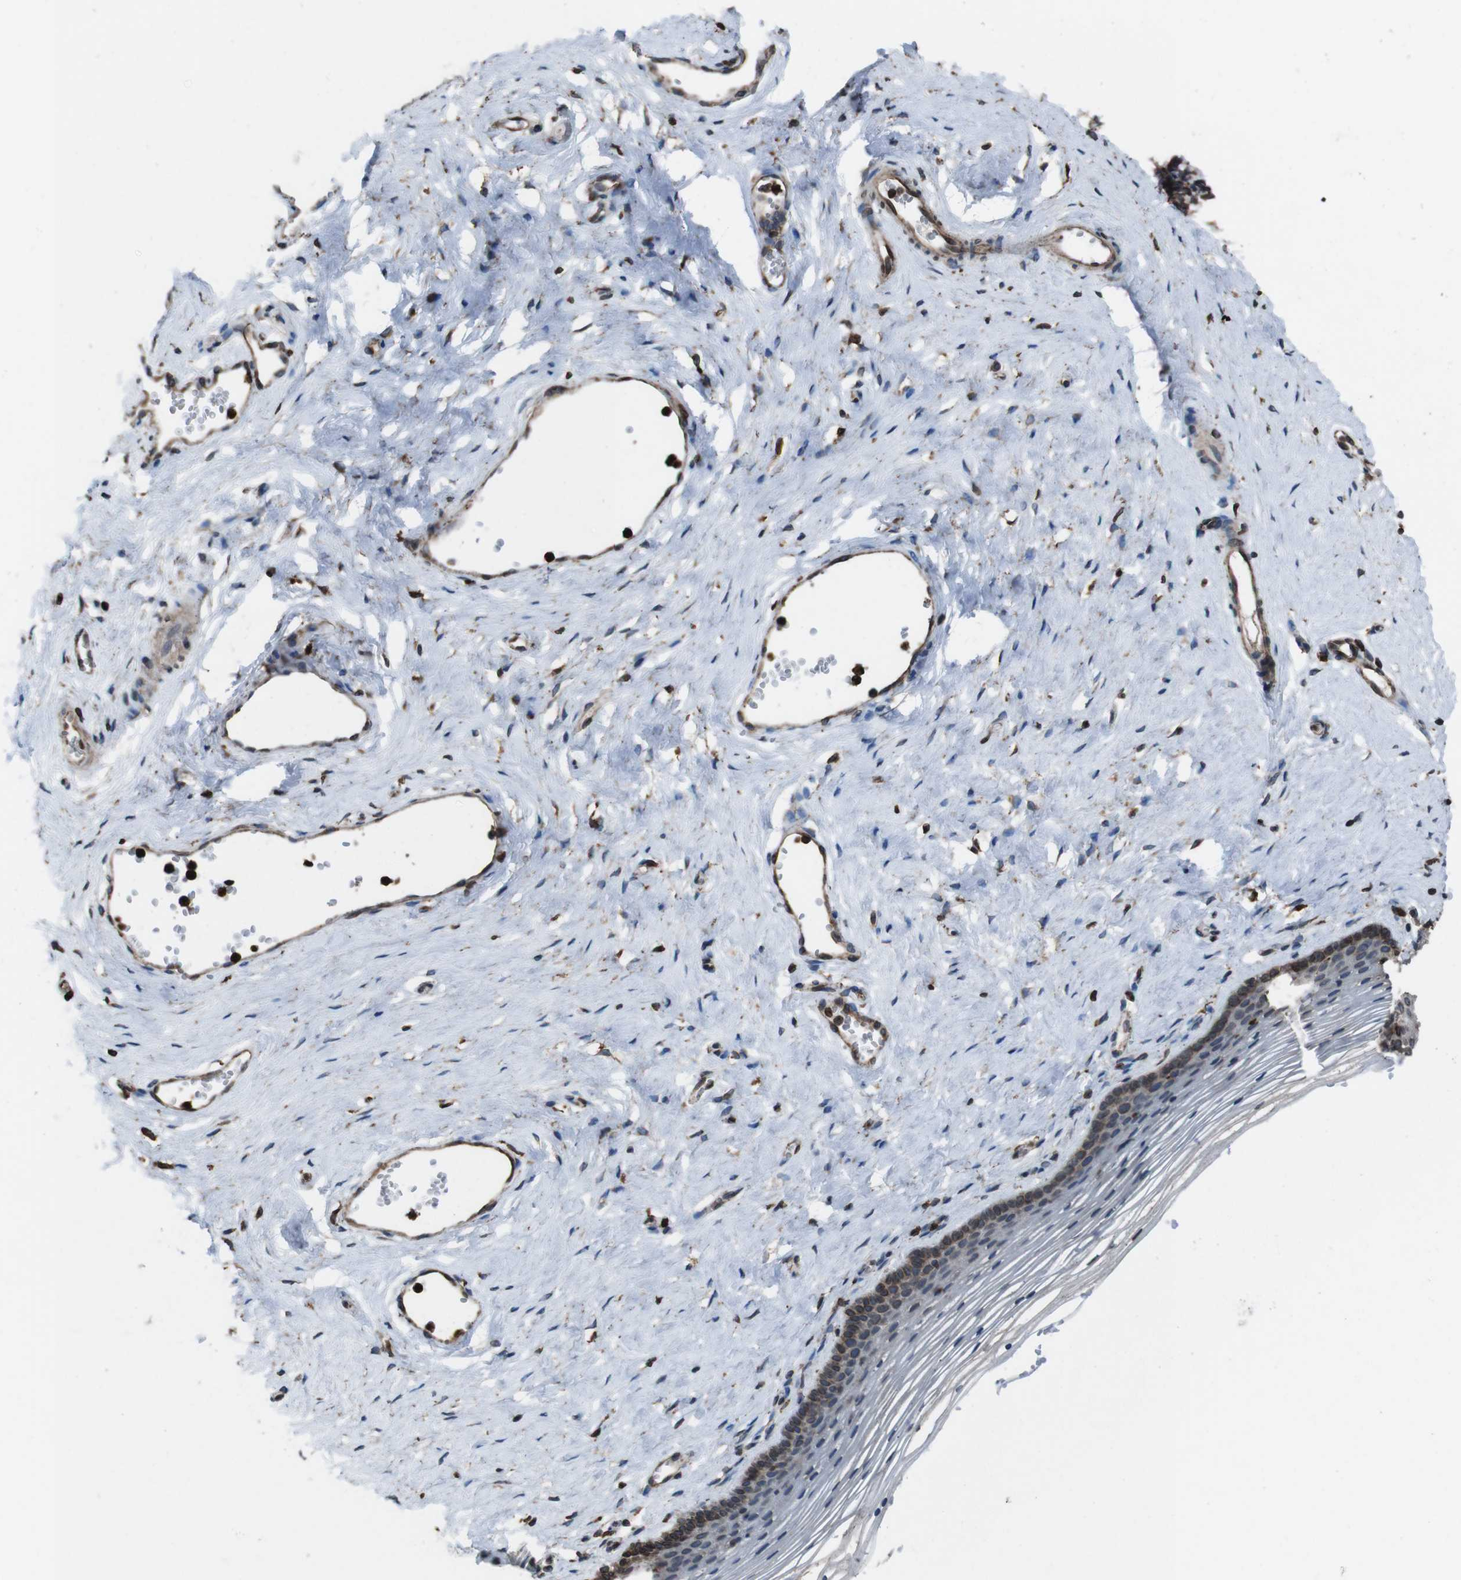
{"staining": {"intensity": "weak", "quantity": "<25%", "location": "cytoplasmic/membranous,nuclear"}, "tissue": "vagina", "cell_type": "Squamous epithelial cells", "image_type": "normal", "snomed": [{"axis": "morphology", "description": "Normal tissue, NOS"}, {"axis": "topography", "description": "Vagina"}], "caption": "Immunohistochemistry of unremarkable human vagina demonstrates no expression in squamous epithelial cells. (Brightfield microscopy of DAB immunohistochemistry at high magnification).", "gene": "APMAP", "patient": {"sex": "female", "age": 32}}